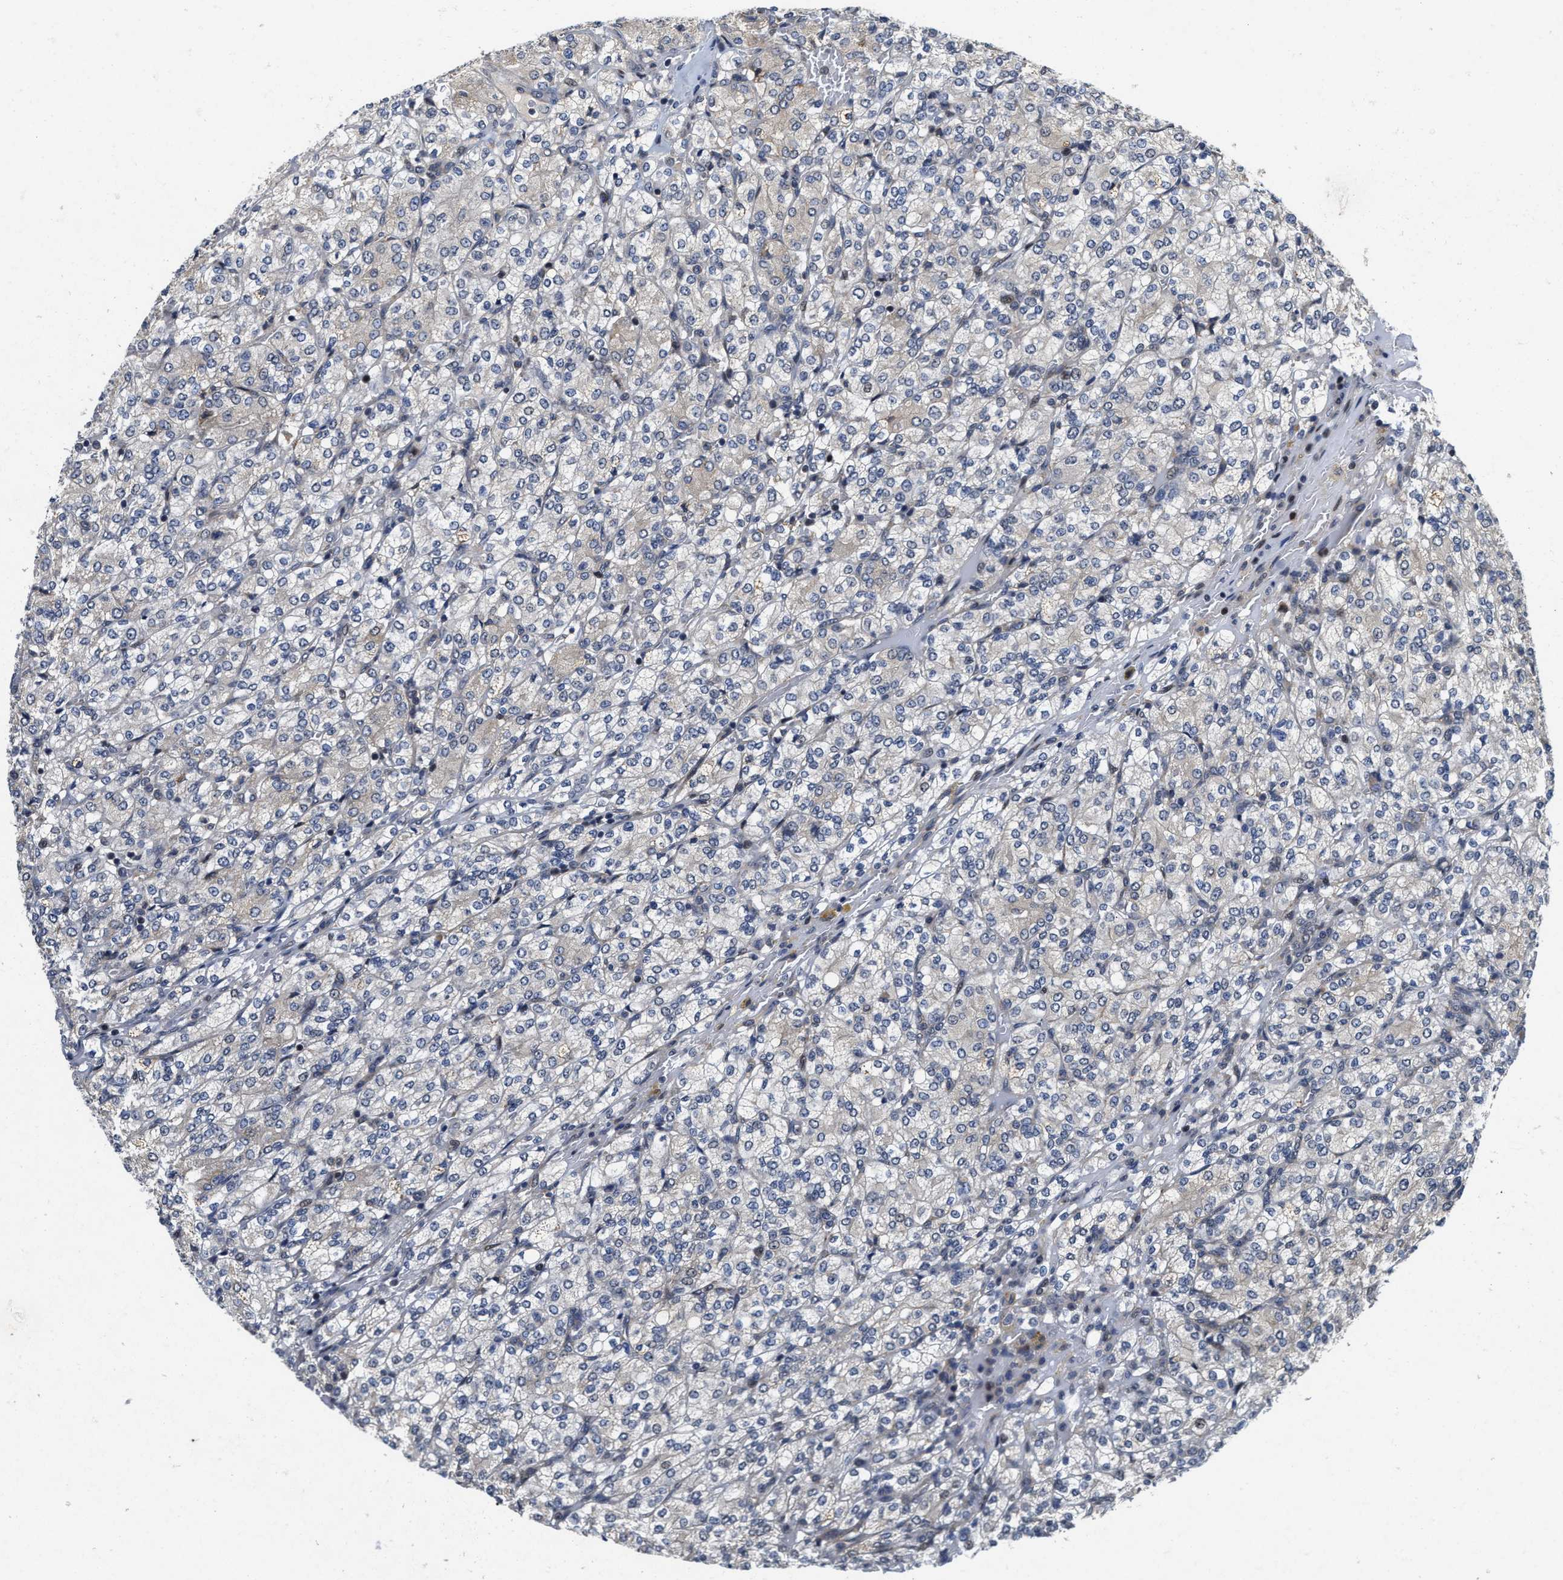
{"staining": {"intensity": "weak", "quantity": "25%-75%", "location": "cytoplasmic/membranous"}, "tissue": "renal cancer", "cell_type": "Tumor cells", "image_type": "cancer", "snomed": [{"axis": "morphology", "description": "Adenocarcinoma, NOS"}, {"axis": "topography", "description": "Kidney"}], "caption": "High-power microscopy captured an immunohistochemistry micrograph of renal cancer (adenocarcinoma), revealing weak cytoplasmic/membranous expression in approximately 25%-75% of tumor cells. (DAB (3,3'-diaminobenzidine) IHC, brown staining for protein, blue staining for nuclei).", "gene": "SCYL2", "patient": {"sex": "male", "age": 77}}